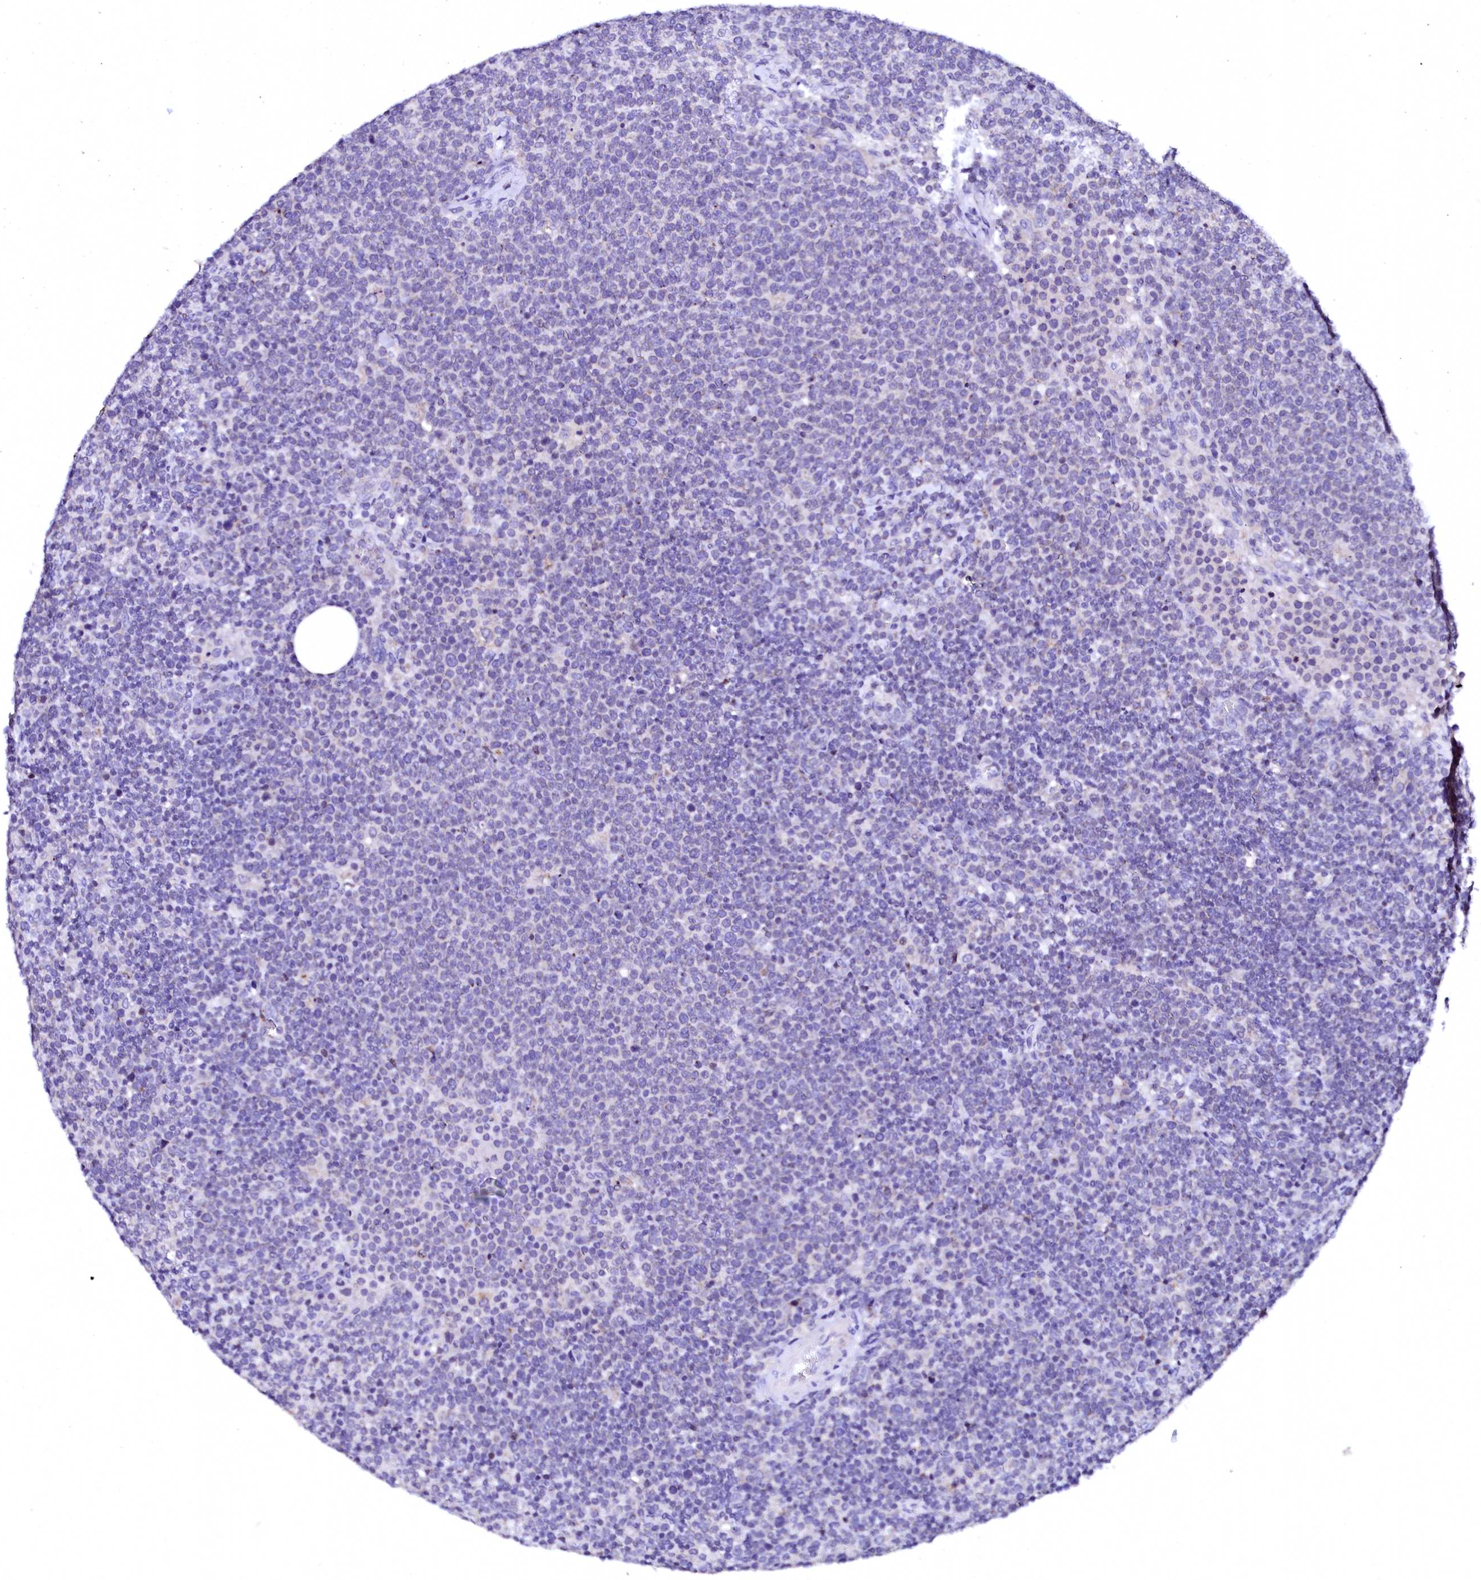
{"staining": {"intensity": "negative", "quantity": "none", "location": "none"}, "tissue": "lymphoma", "cell_type": "Tumor cells", "image_type": "cancer", "snomed": [{"axis": "morphology", "description": "Malignant lymphoma, non-Hodgkin's type, High grade"}, {"axis": "topography", "description": "Lymph node"}], "caption": "The photomicrograph reveals no staining of tumor cells in lymphoma. (Stains: DAB immunohistochemistry (IHC) with hematoxylin counter stain, Microscopy: brightfield microscopy at high magnification).", "gene": "NALF1", "patient": {"sex": "male", "age": 61}}